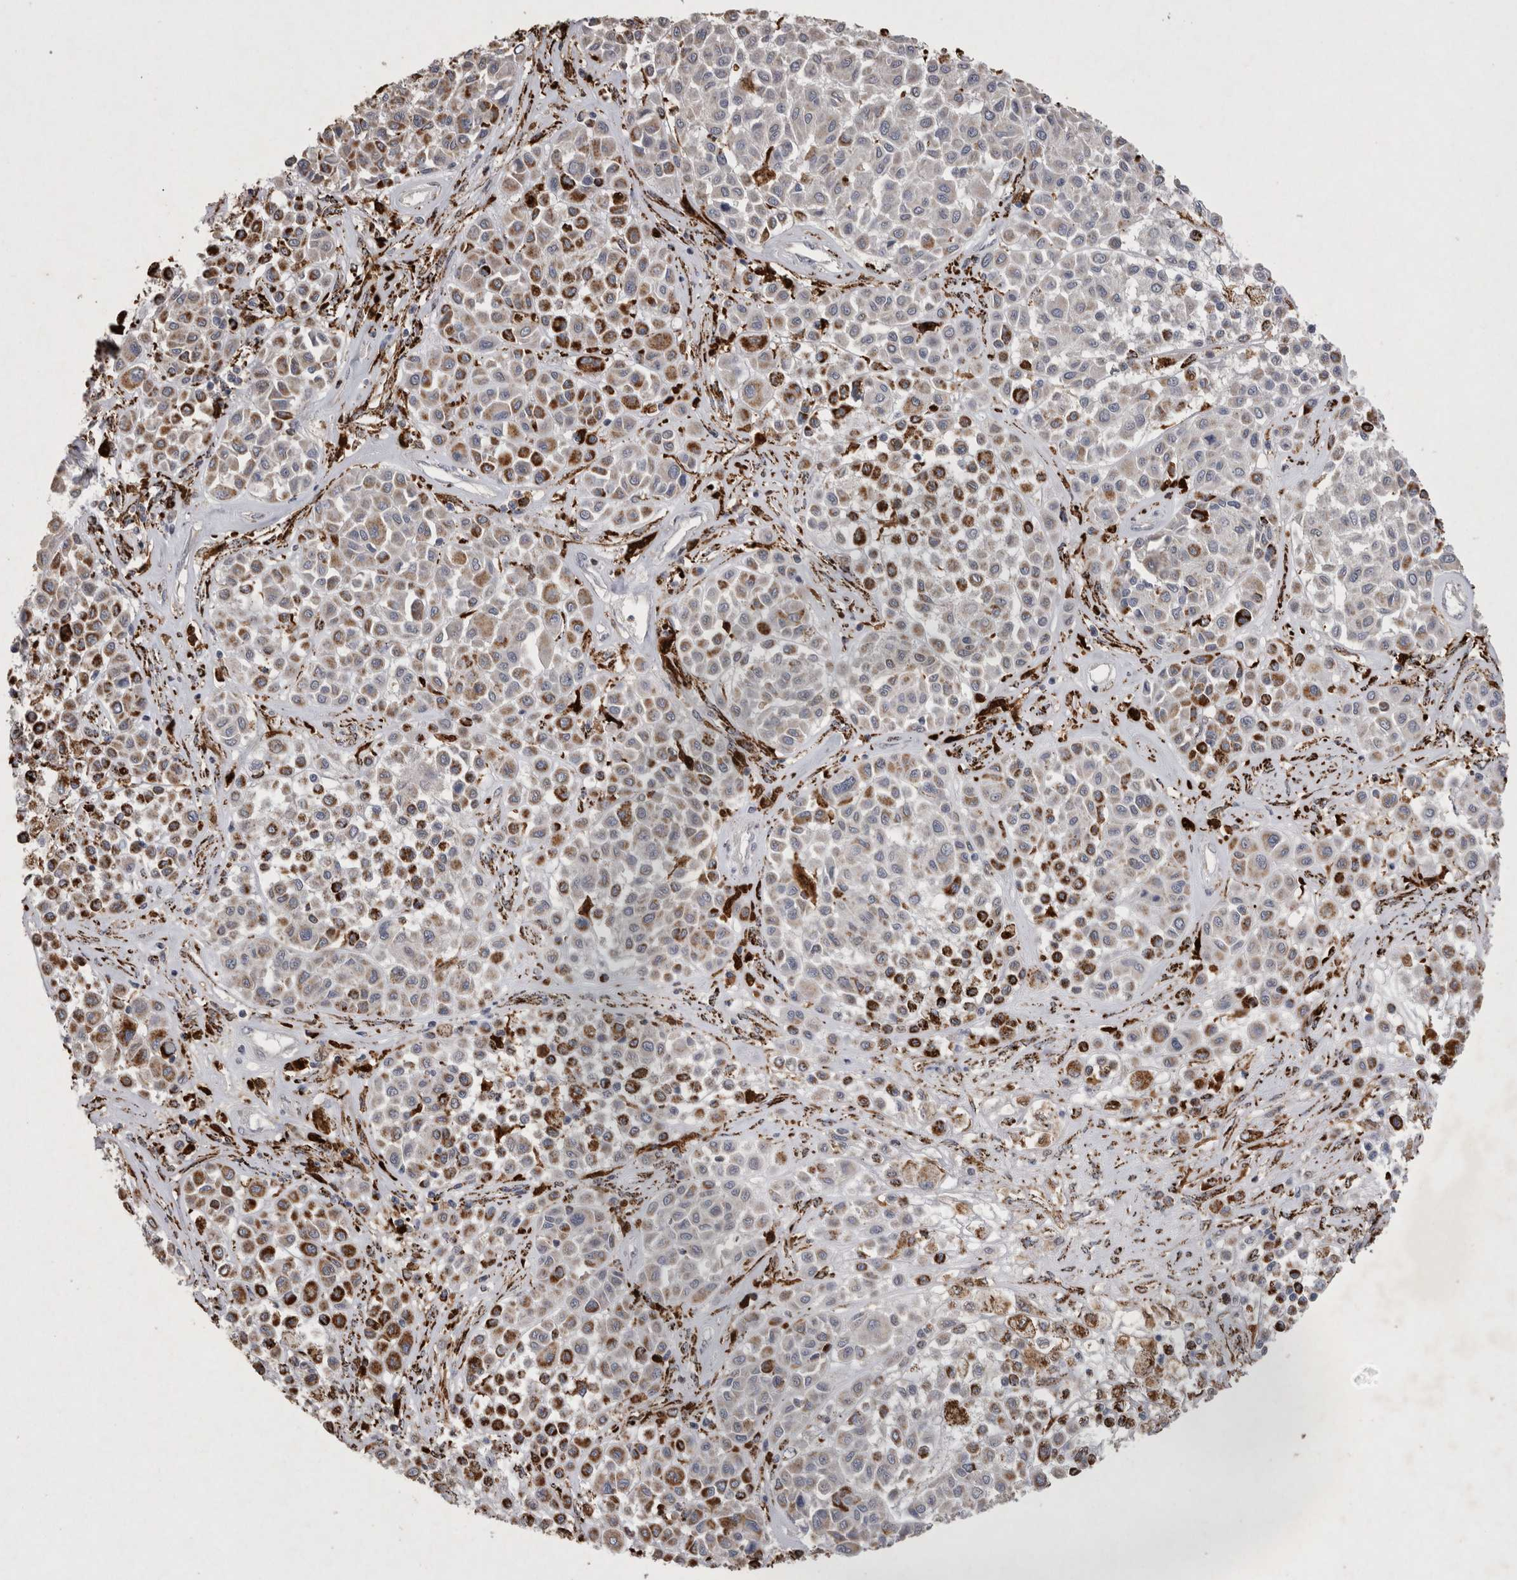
{"staining": {"intensity": "strong", "quantity": "25%-75%", "location": "cytoplasmic/membranous"}, "tissue": "melanoma", "cell_type": "Tumor cells", "image_type": "cancer", "snomed": [{"axis": "morphology", "description": "Malignant melanoma, Metastatic site"}, {"axis": "topography", "description": "Soft tissue"}], "caption": "Malignant melanoma (metastatic site) stained for a protein reveals strong cytoplasmic/membranous positivity in tumor cells. (Brightfield microscopy of DAB IHC at high magnification).", "gene": "DKK3", "patient": {"sex": "male", "age": 41}}